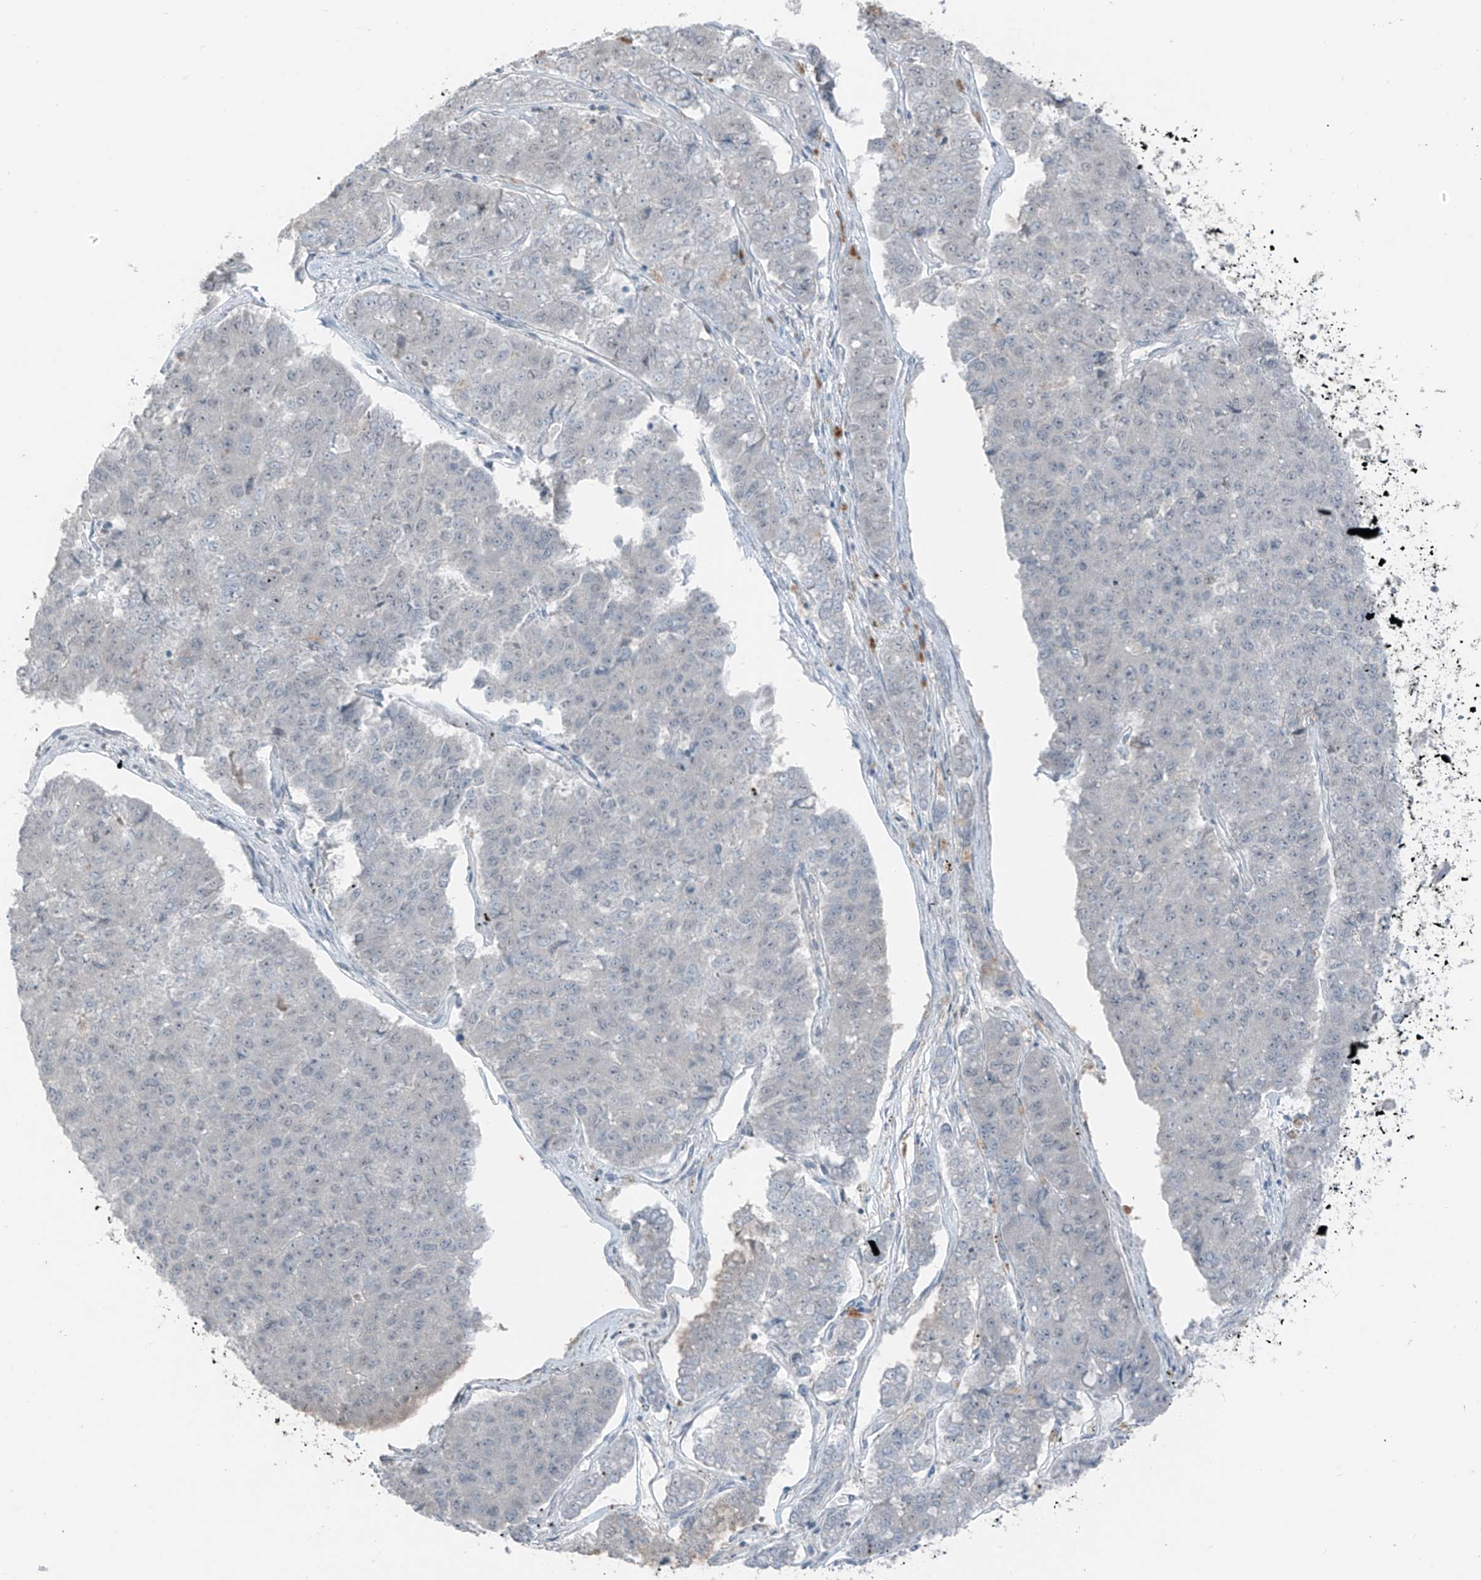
{"staining": {"intensity": "negative", "quantity": "none", "location": "none"}, "tissue": "pancreatic cancer", "cell_type": "Tumor cells", "image_type": "cancer", "snomed": [{"axis": "morphology", "description": "Adenocarcinoma, NOS"}, {"axis": "topography", "description": "Pancreas"}], "caption": "Protein analysis of pancreatic cancer exhibits no significant expression in tumor cells. The staining was performed using DAB to visualize the protein expression in brown, while the nuclei were stained in blue with hematoxylin (Magnification: 20x).", "gene": "PRDM6", "patient": {"sex": "male", "age": 50}}